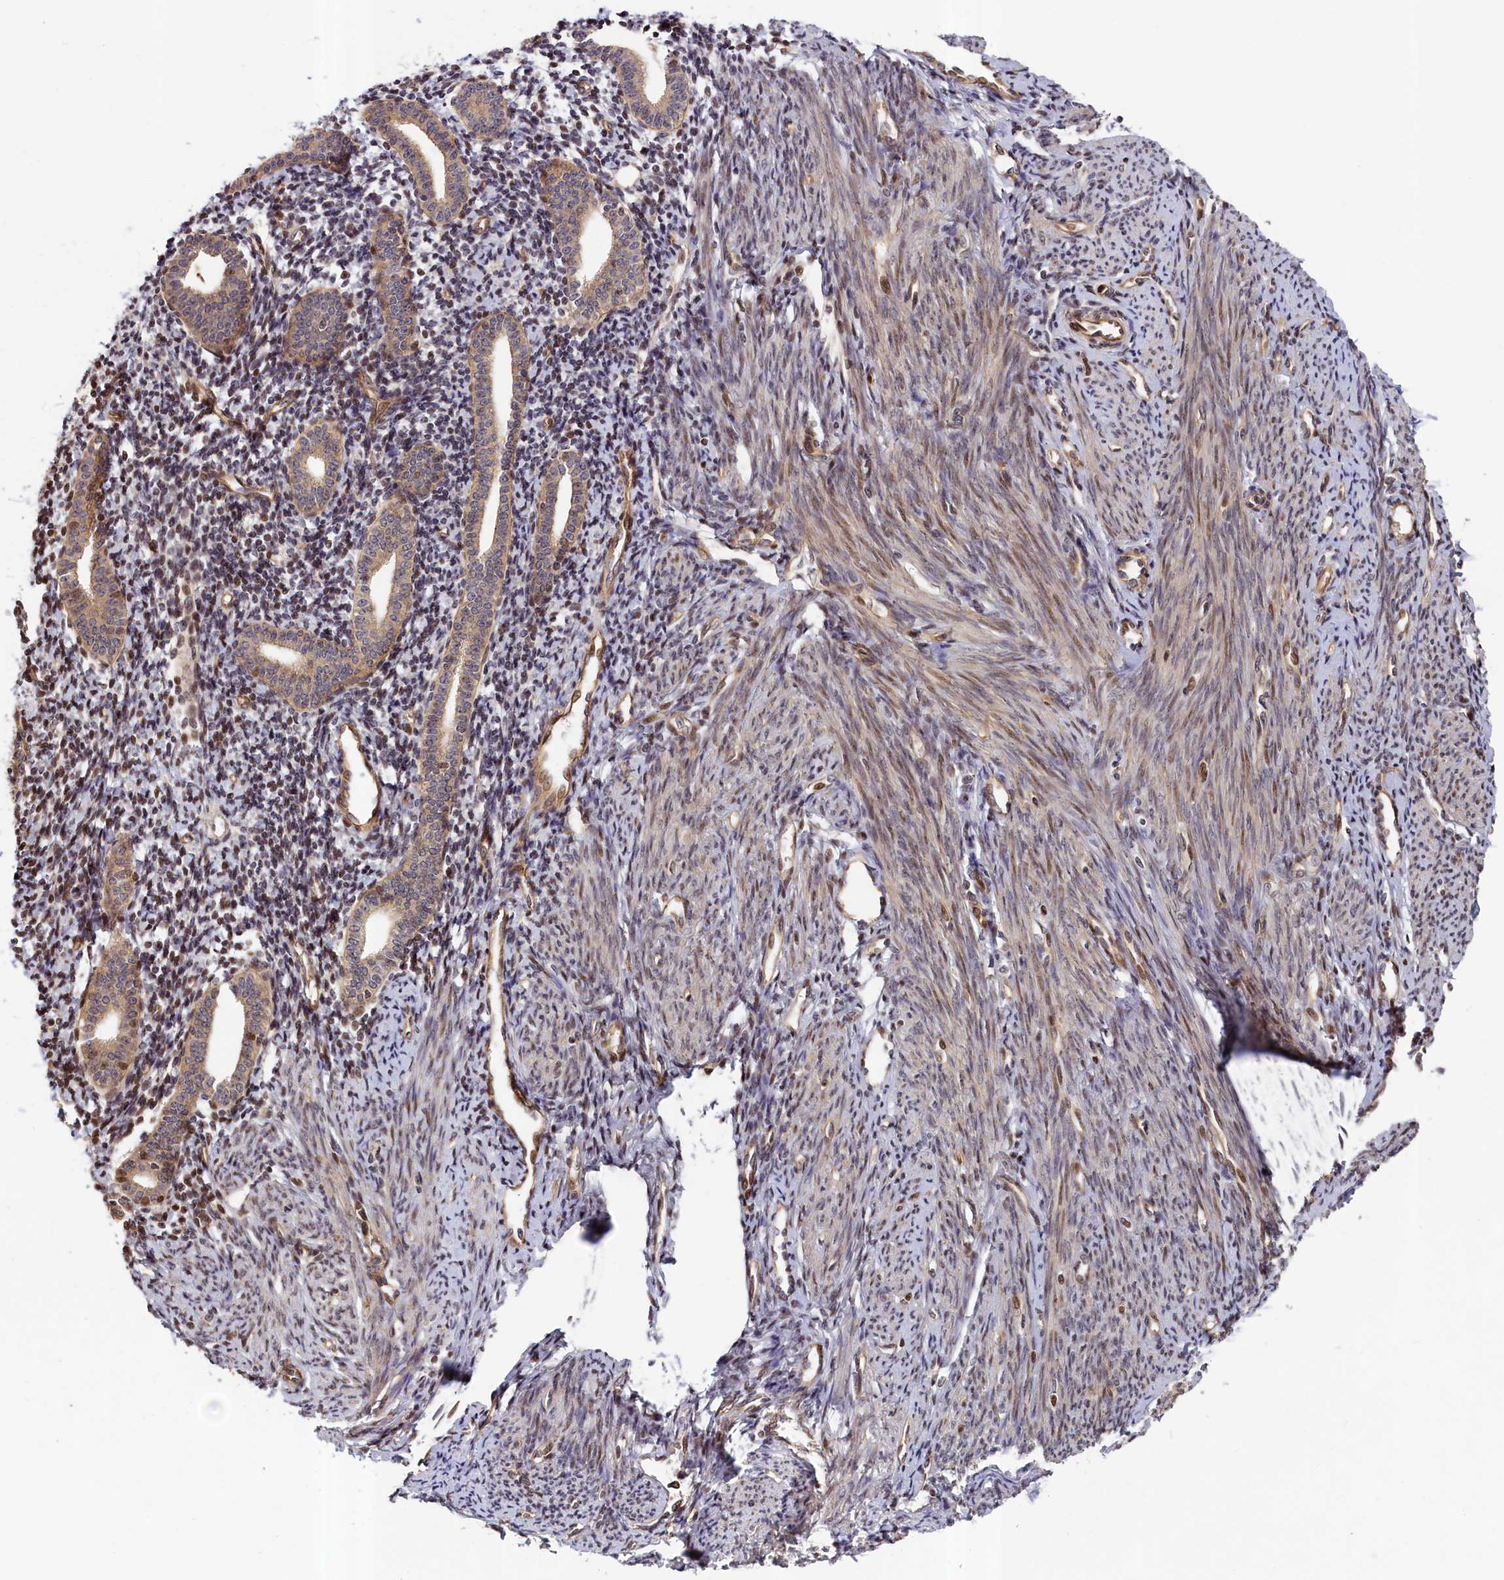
{"staining": {"intensity": "negative", "quantity": "none", "location": "none"}, "tissue": "endometrium", "cell_type": "Cells in endometrial stroma", "image_type": "normal", "snomed": [{"axis": "morphology", "description": "Normal tissue, NOS"}, {"axis": "topography", "description": "Endometrium"}], "caption": "The micrograph reveals no significant positivity in cells in endometrial stroma of endometrium.", "gene": "CEP44", "patient": {"sex": "female", "age": 56}}